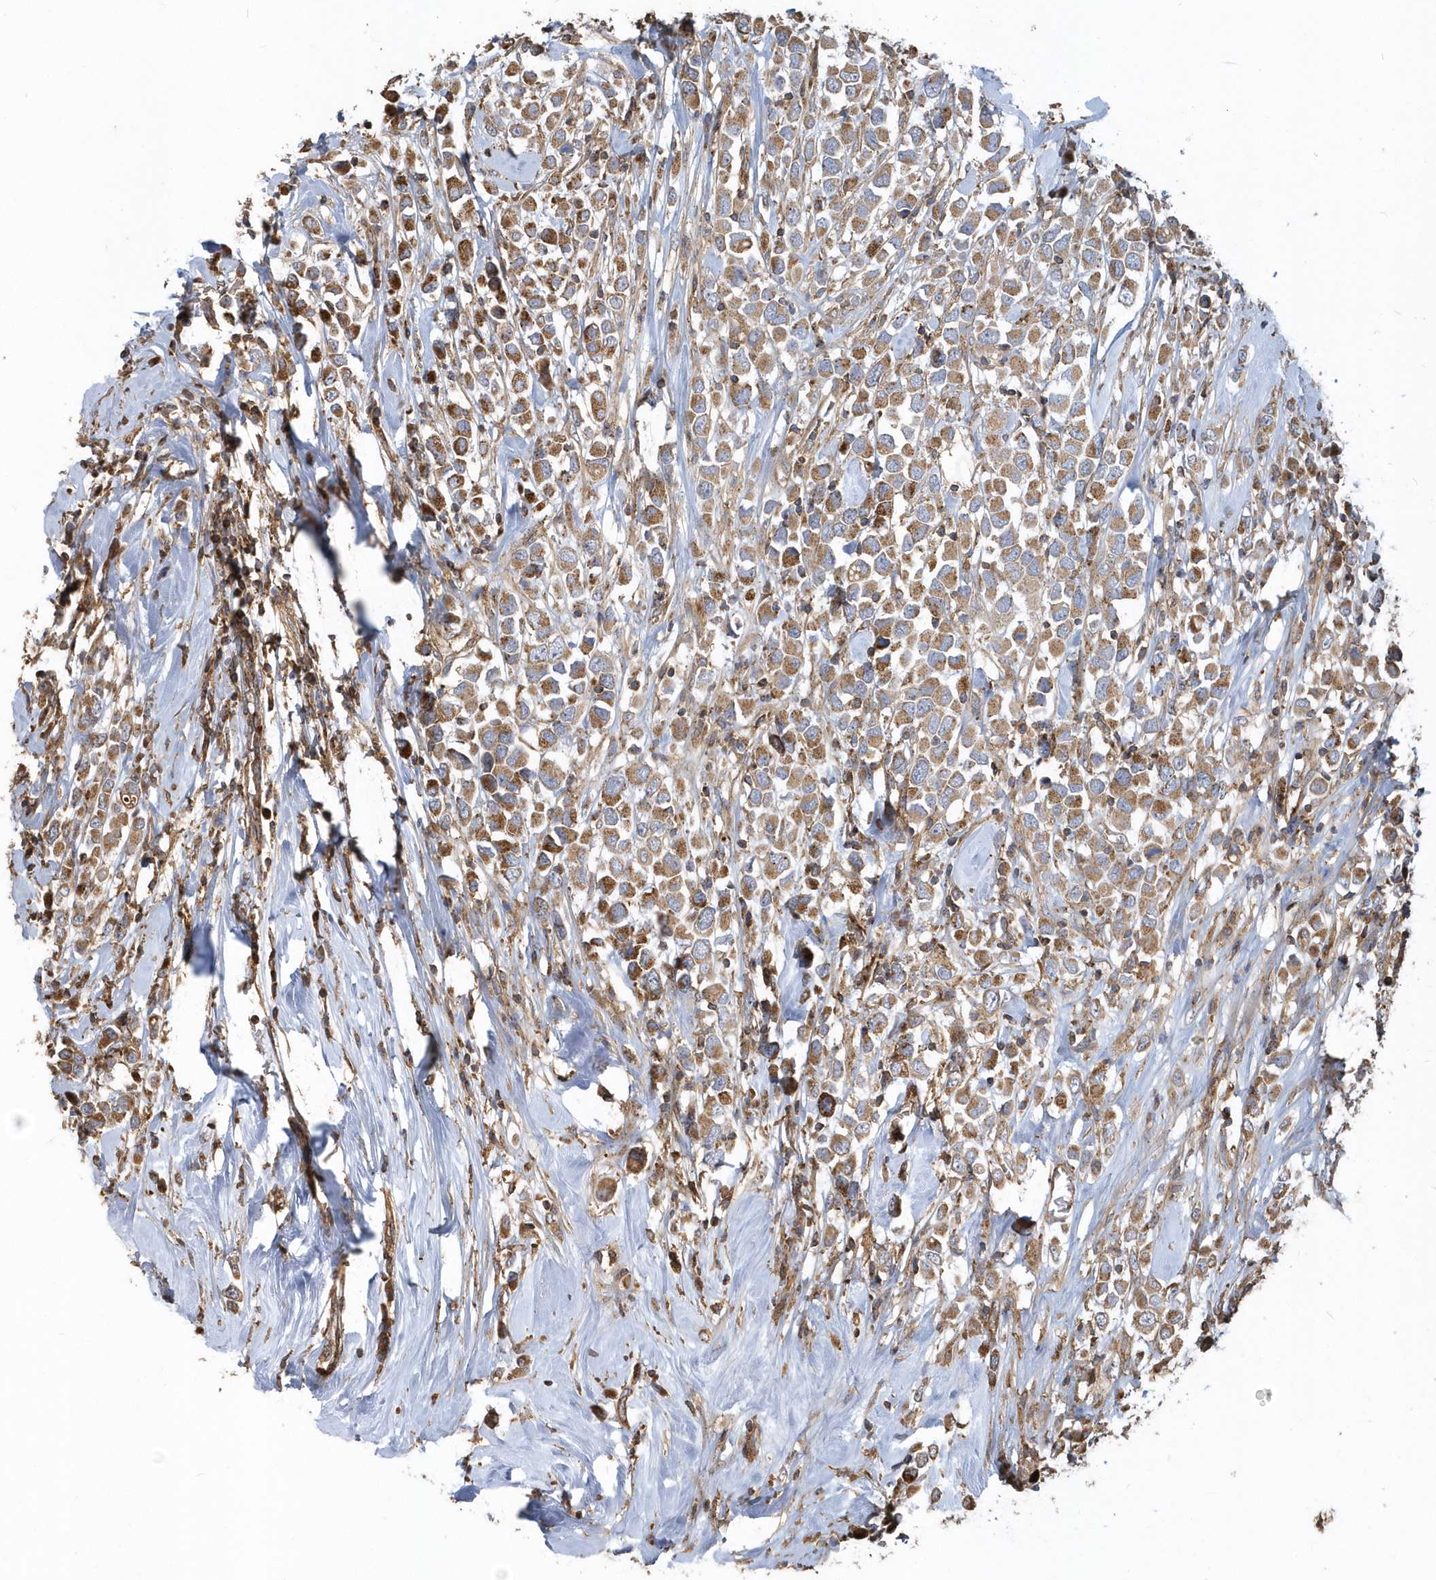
{"staining": {"intensity": "moderate", "quantity": ">75%", "location": "cytoplasmic/membranous"}, "tissue": "breast cancer", "cell_type": "Tumor cells", "image_type": "cancer", "snomed": [{"axis": "morphology", "description": "Duct carcinoma"}, {"axis": "topography", "description": "Breast"}], "caption": "The immunohistochemical stain labels moderate cytoplasmic/membranous staining in tumor cells of breast cancer tissue.", "gene": "TRAIP", "patient": {"sex": "female", "age": 61}}